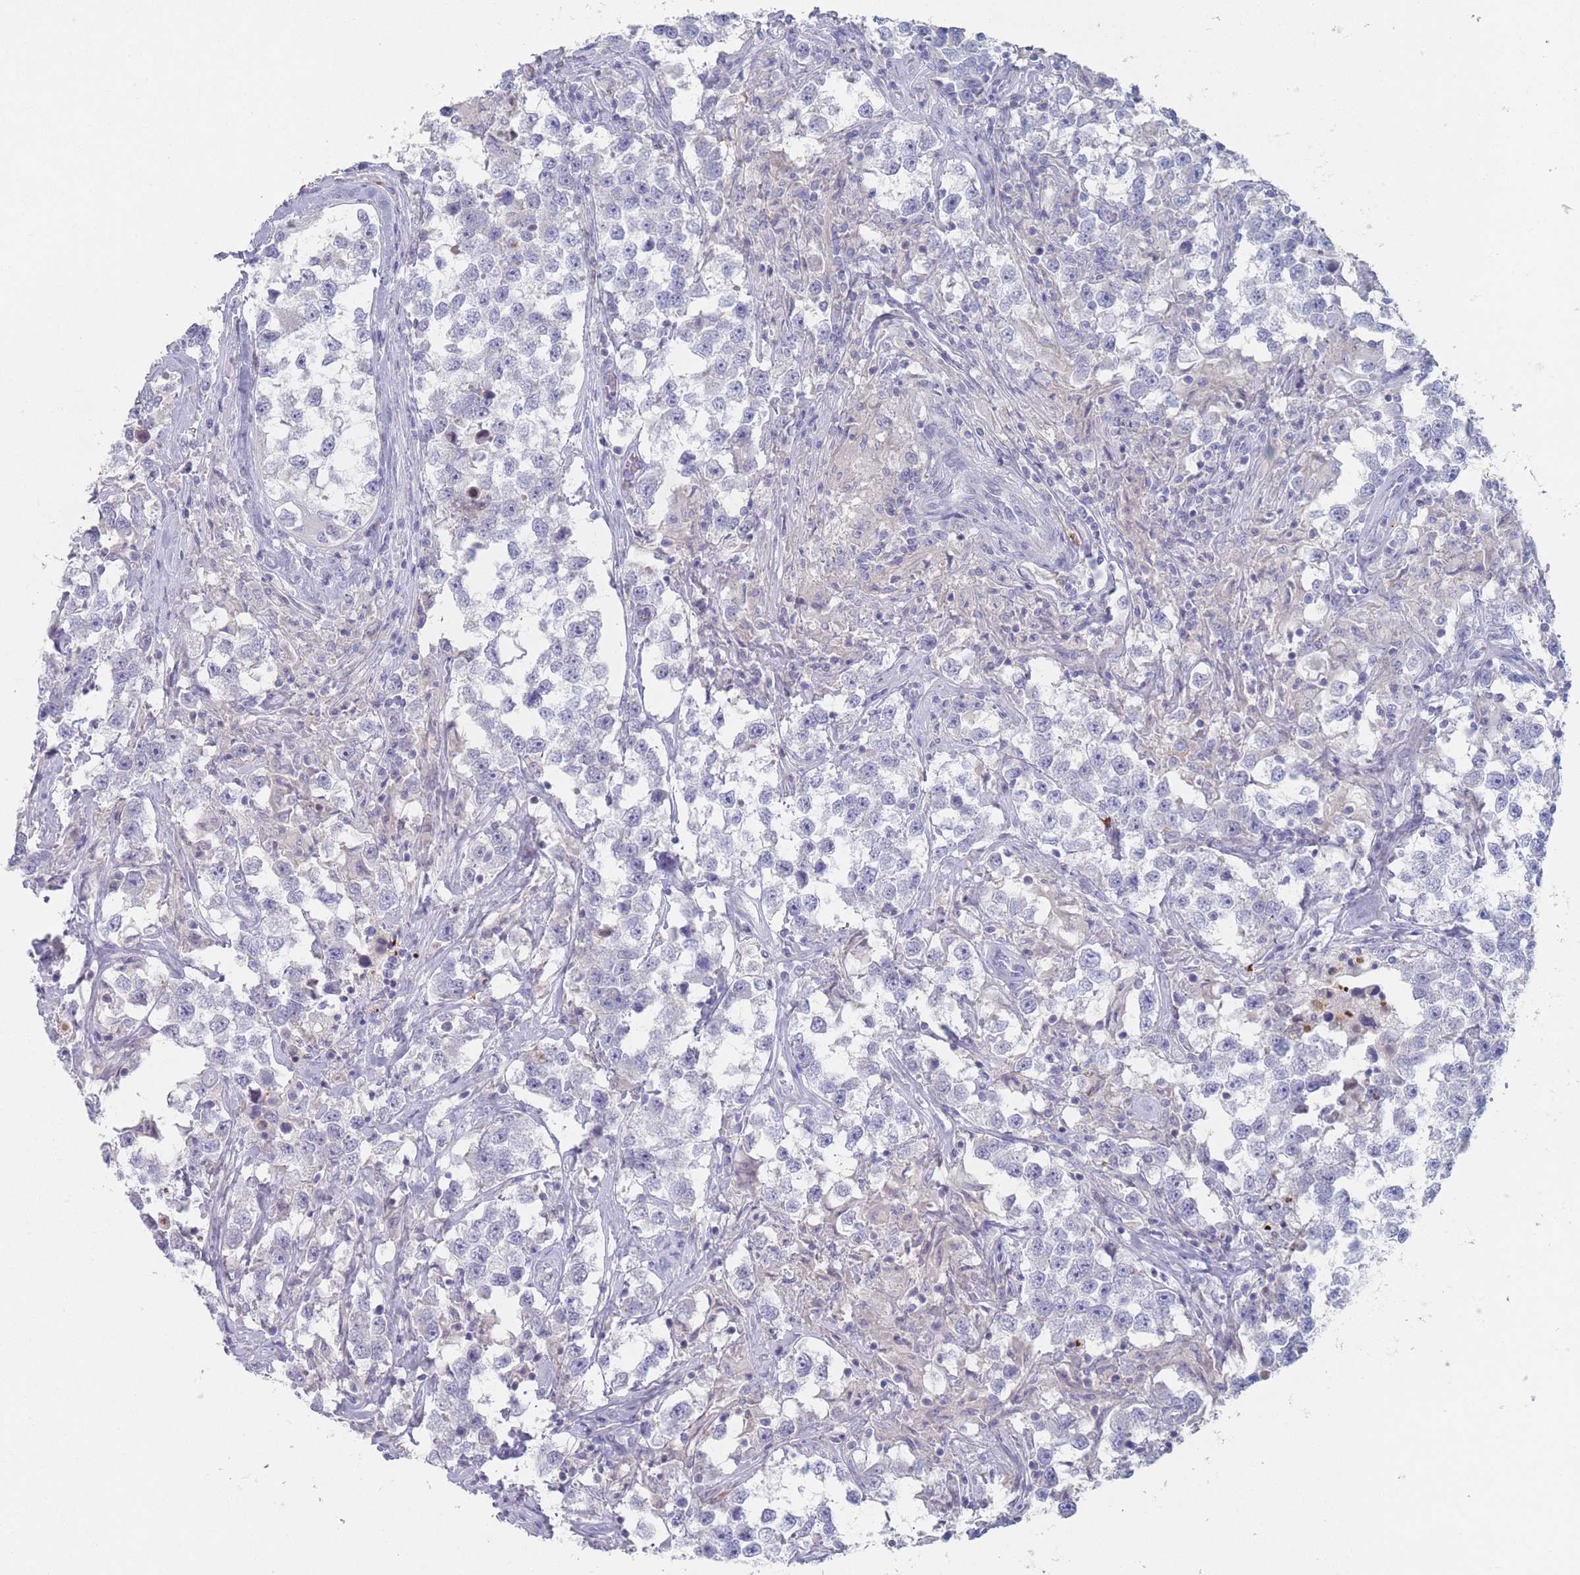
{"staining": {"intensity": "negative", "quantity": "none", "location": "none"}, "tissue": "testis cancer", "cell_type": "Tumor cells", "image_type": "cancer", "snomed": [{"axis": "morphology", "description": "Seminoma, NOS"}, {"axis": "topography", "description": "Testis"}], "caption": "This image is of testis seminoma stained with immunohistochemistry to label a protein in brown with the nuclei are counter-stained blue. There is no expression in tumor cells.", "gene": "ATP1A3", "patient": {"sex": "male", "age": 46}}